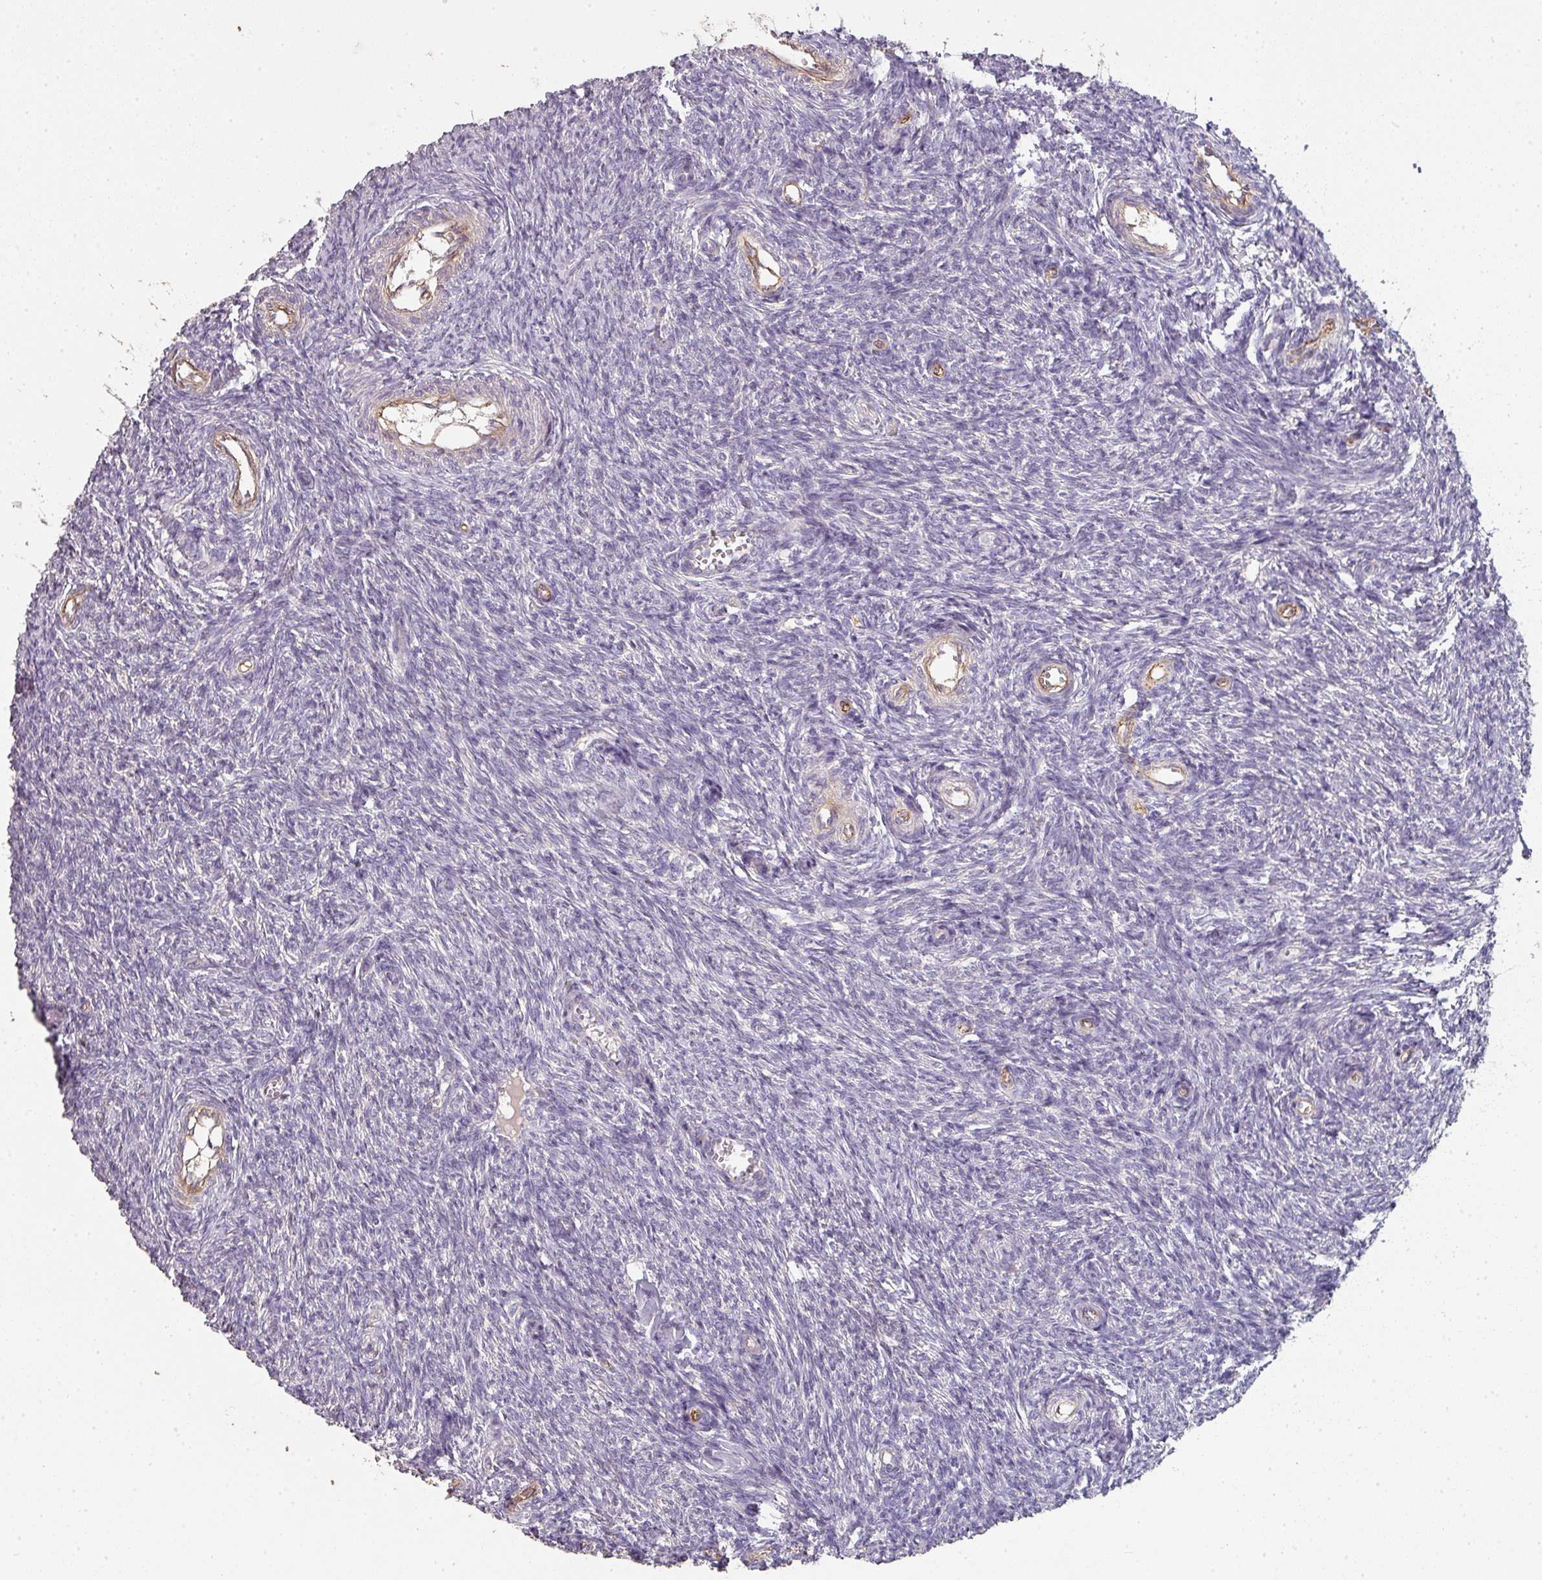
{"staining": {"intensity": "negative", "quantity": "none", "location": "none"}, "tissue": "ovary", "cell_type": "Ovarian stroma cells", "image_type": "normal", "snomed": [{"axis": "morphology", "description": "Normal tissue, NOS"}, {"axis": "topography", "description": "Ovary"}], "caption": "This histopathology image is of benign ovary stained with immunohistochemistry (IHC) to label a protein in brown with the nuclei are counter-stained blue. There is no positivity in ovarian stroma cells. Brightfield microscopy of IHC stained with DAB (brown) and hematoxylin (blue), captured at high magnification.", "gene": "PCDH1", "patient": {"sex": "female", "age": 44}}